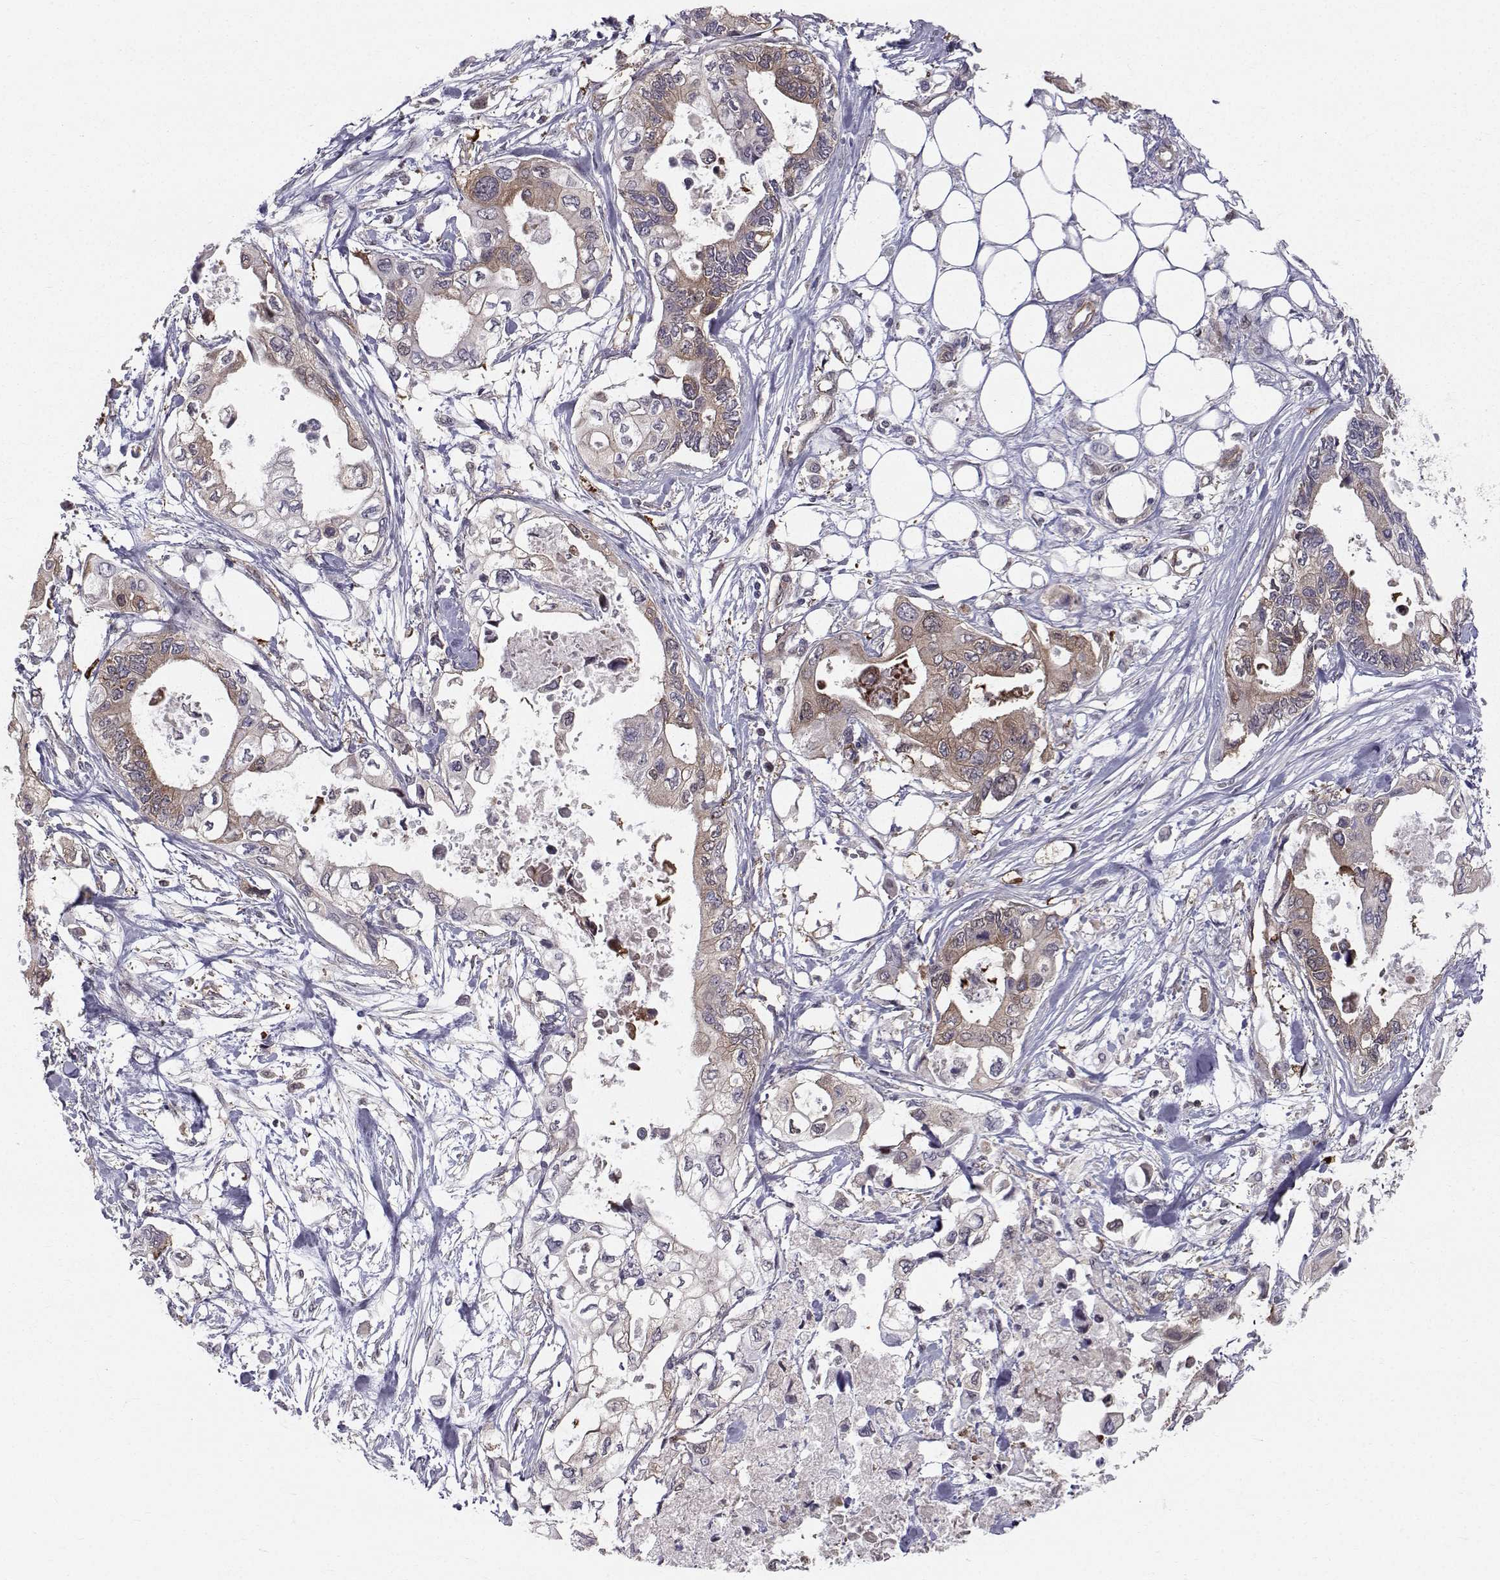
{"staining": {"intensity": "weak", "quantity": "25%-75%", "location": "cytoplasmic/membranous"}, "tissue": "pancreatic cancer", "cell_type": "Tumor cells", "image_type": "cancer", "snomed": [{"axis": "morphology", "description": "Adenocarcinoma, NOS"}, {"axis": "topography", "description": "Pancreas"}], "caption": "Adenocarcinoma (pancreatic) tissue demonstrates weak cytoplasmic/membranous expression in about 25%-75% of tumor cells Nuclei are stained in blue.", "gene": "HSP90AB1", "patient": {"sex": "female", "age": 63}}